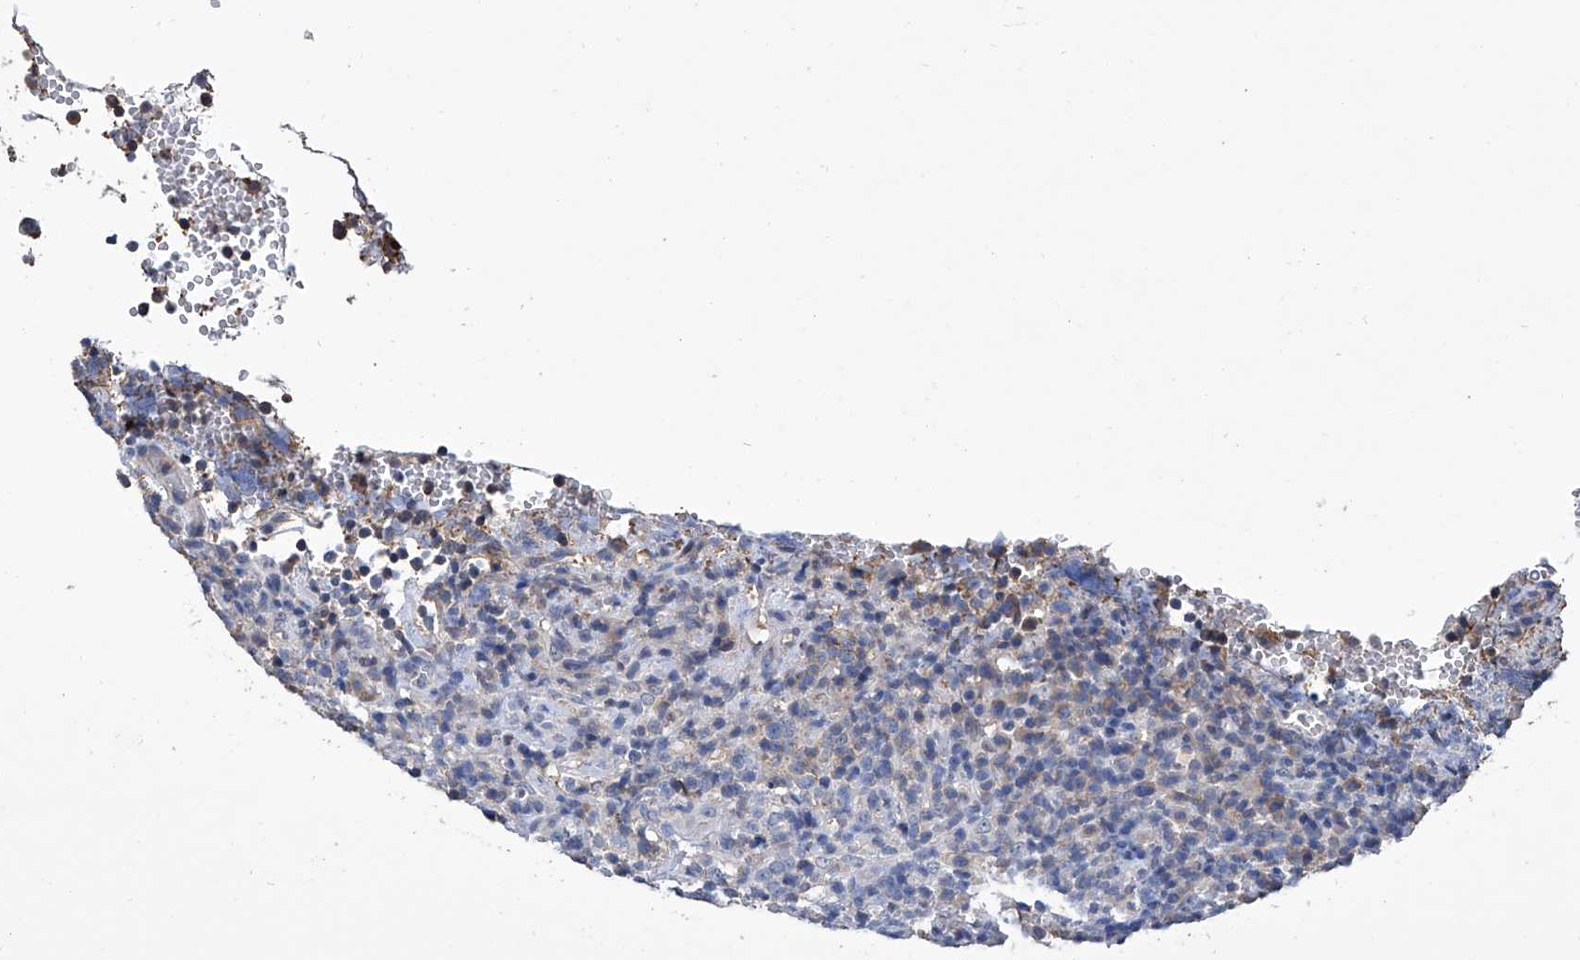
{"staining": {"intensity": "negative", "quantity": "none", "location": "none"}, "tissue": "lymphoma", "cell_type": "Tumor cells", "image_type": "cancer", "snomed": [{"axis": "morphology", "description": "Malignant lymphoma, non-Hodgkin's type, High grade"}, {"axis": "topography", "description": "Lymph node"}], "caption": "High-grade malignant lymphoma, non-Hodgkin's type was stained to show a protein in brown. There is no significant staining in tumor cells. The staining is performed using DAB brown chromogen with nuclei counter-stained in using hematoxylin.", "gene": "GPT", "patient": {"sex": "female", "age": 76}}